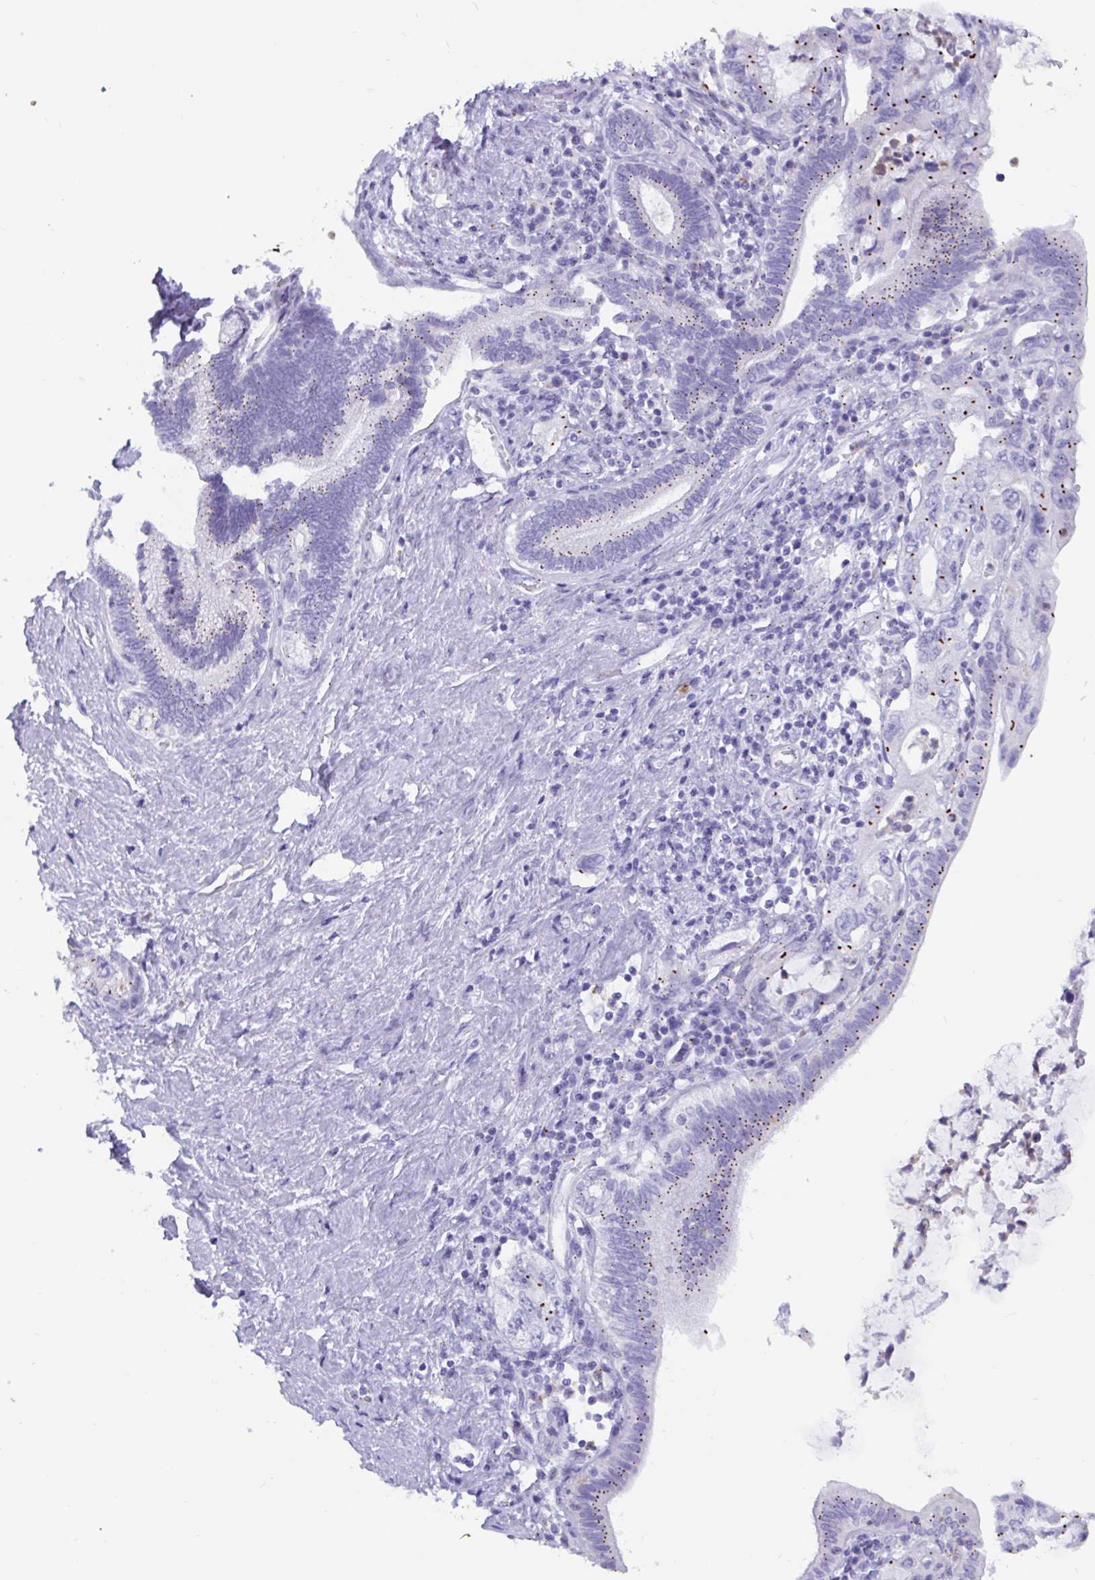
{"staining": {"intensity": "strong", "quantity": "25%-75%", "location": "cytoplasmic/membranous"}, "tissue": "pancreatic cancer", "cell_type": "Tumor cells", "image_type": "cancer", "snomed": [{"axis": "morphology", "description": "Adenocarcinoma, NOS"}, {"axis": "topography", "description": "Pancreas"}], "caption": "Immunohistochemistry (IHC) of pancreatic cancer exhibits high levels of strong cytoplasmic/membranous expression in approximately 25%-75% of tumor cells. The staining was performed using DAB, with brown indicating positive protein expression. Nuclei are stained blue with hematoxylin.", "gene": "RNASE3", "patient": {"sex": "female", "age": 73}}